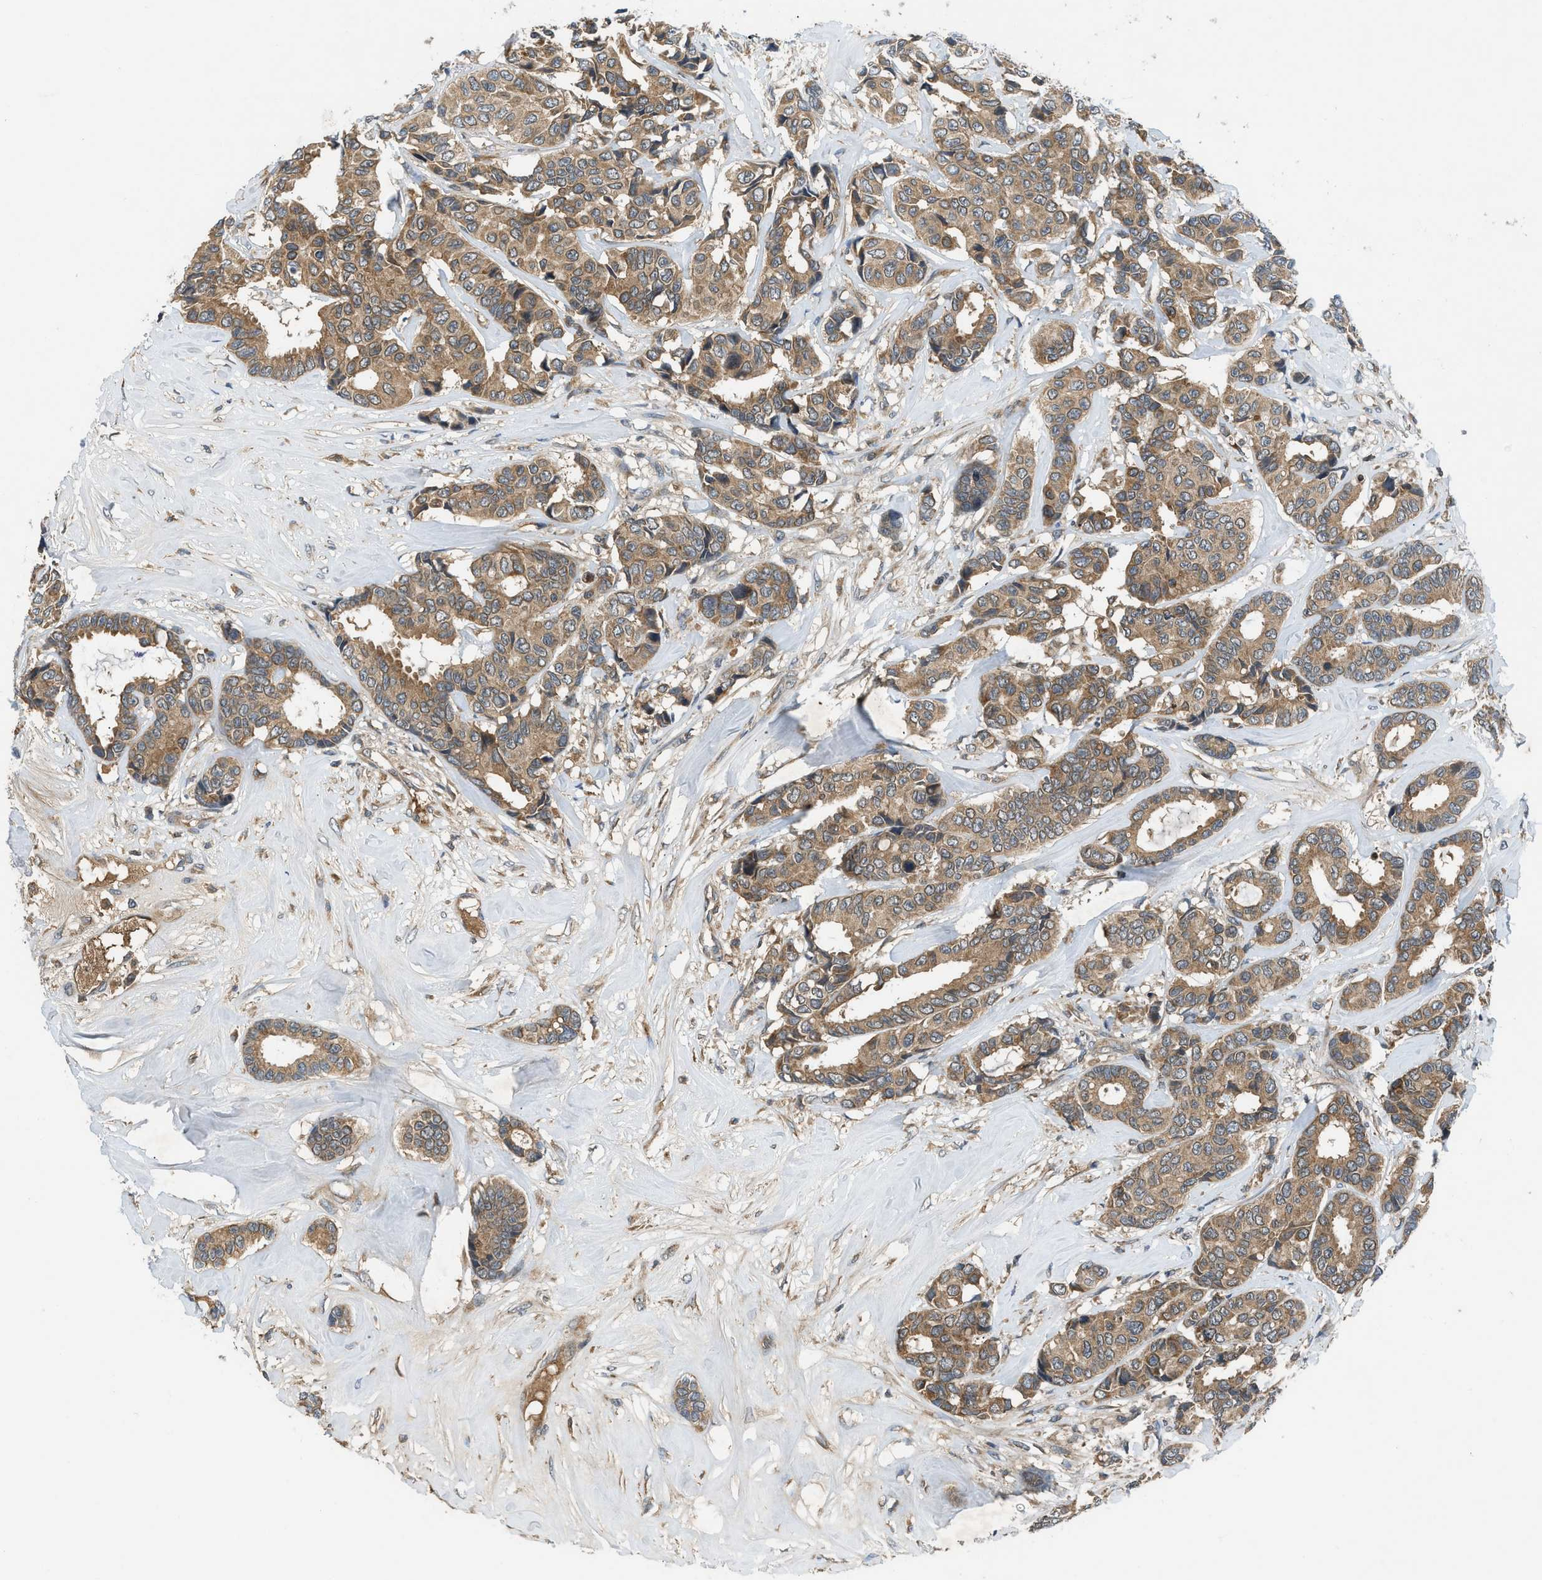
{"staining": {"intensity": "moderate", "quantity": ">75%", "location": "cytoplasmic/membranous"}, "tissue": "breast cancer", "cell_type": "Tumor cells", "image_type": "cancer", "snomed": [{"axis": "morphology", "description": "Duct carcinoma"}, {"axis": "topography", "description": "Breast"}], "caption": "This micrograph exhibits immunohistochemistry staining of invasive ductal carcinoma (breast), with medium moderate cytoplasmic/membranous positivity in approximately >75% of tumor cells.", "gene": "PAFAH2", "patient": {"sex": "female", "age": 87}}